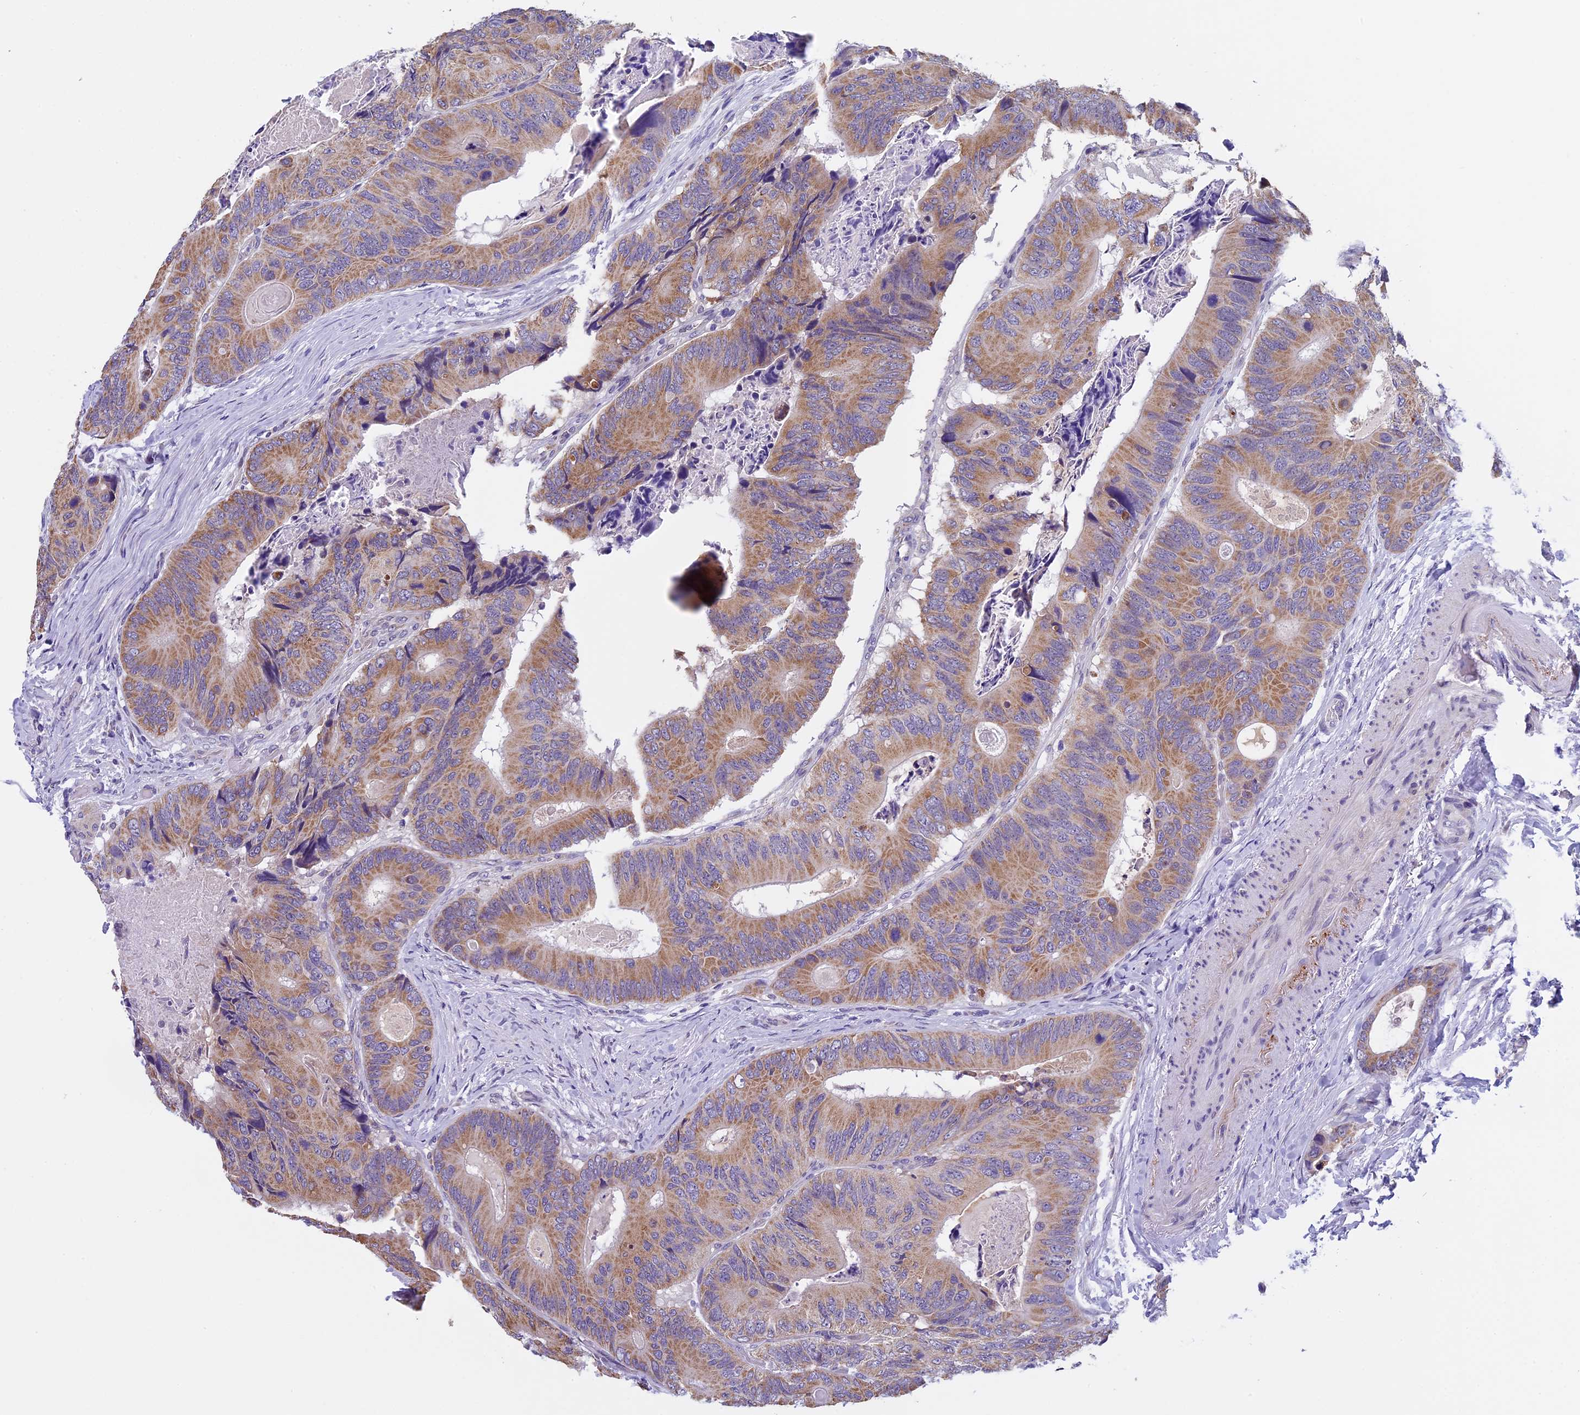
{"staining": {"intensity": "moderate", "quantity": ">75%", "location": "cytoplasmic/membranous"}, "tissue": "colorectal cancer", "cell_type": "Tumor cells", "image_type": "cancer", "snomed": [{"axis": "morphology", "description": "Adenocarcinoma, NOS"}, {"axis": "topography", "description": "Colon"}], "caption": "Adenocarcinoma (colorectal) stained with a brown dye reveals moderate cytoplasmic/membranous positive expression in about >75% of tumor cells.", "gene": "ZNF317", "patient": {"sex": "male", "age": 84}}